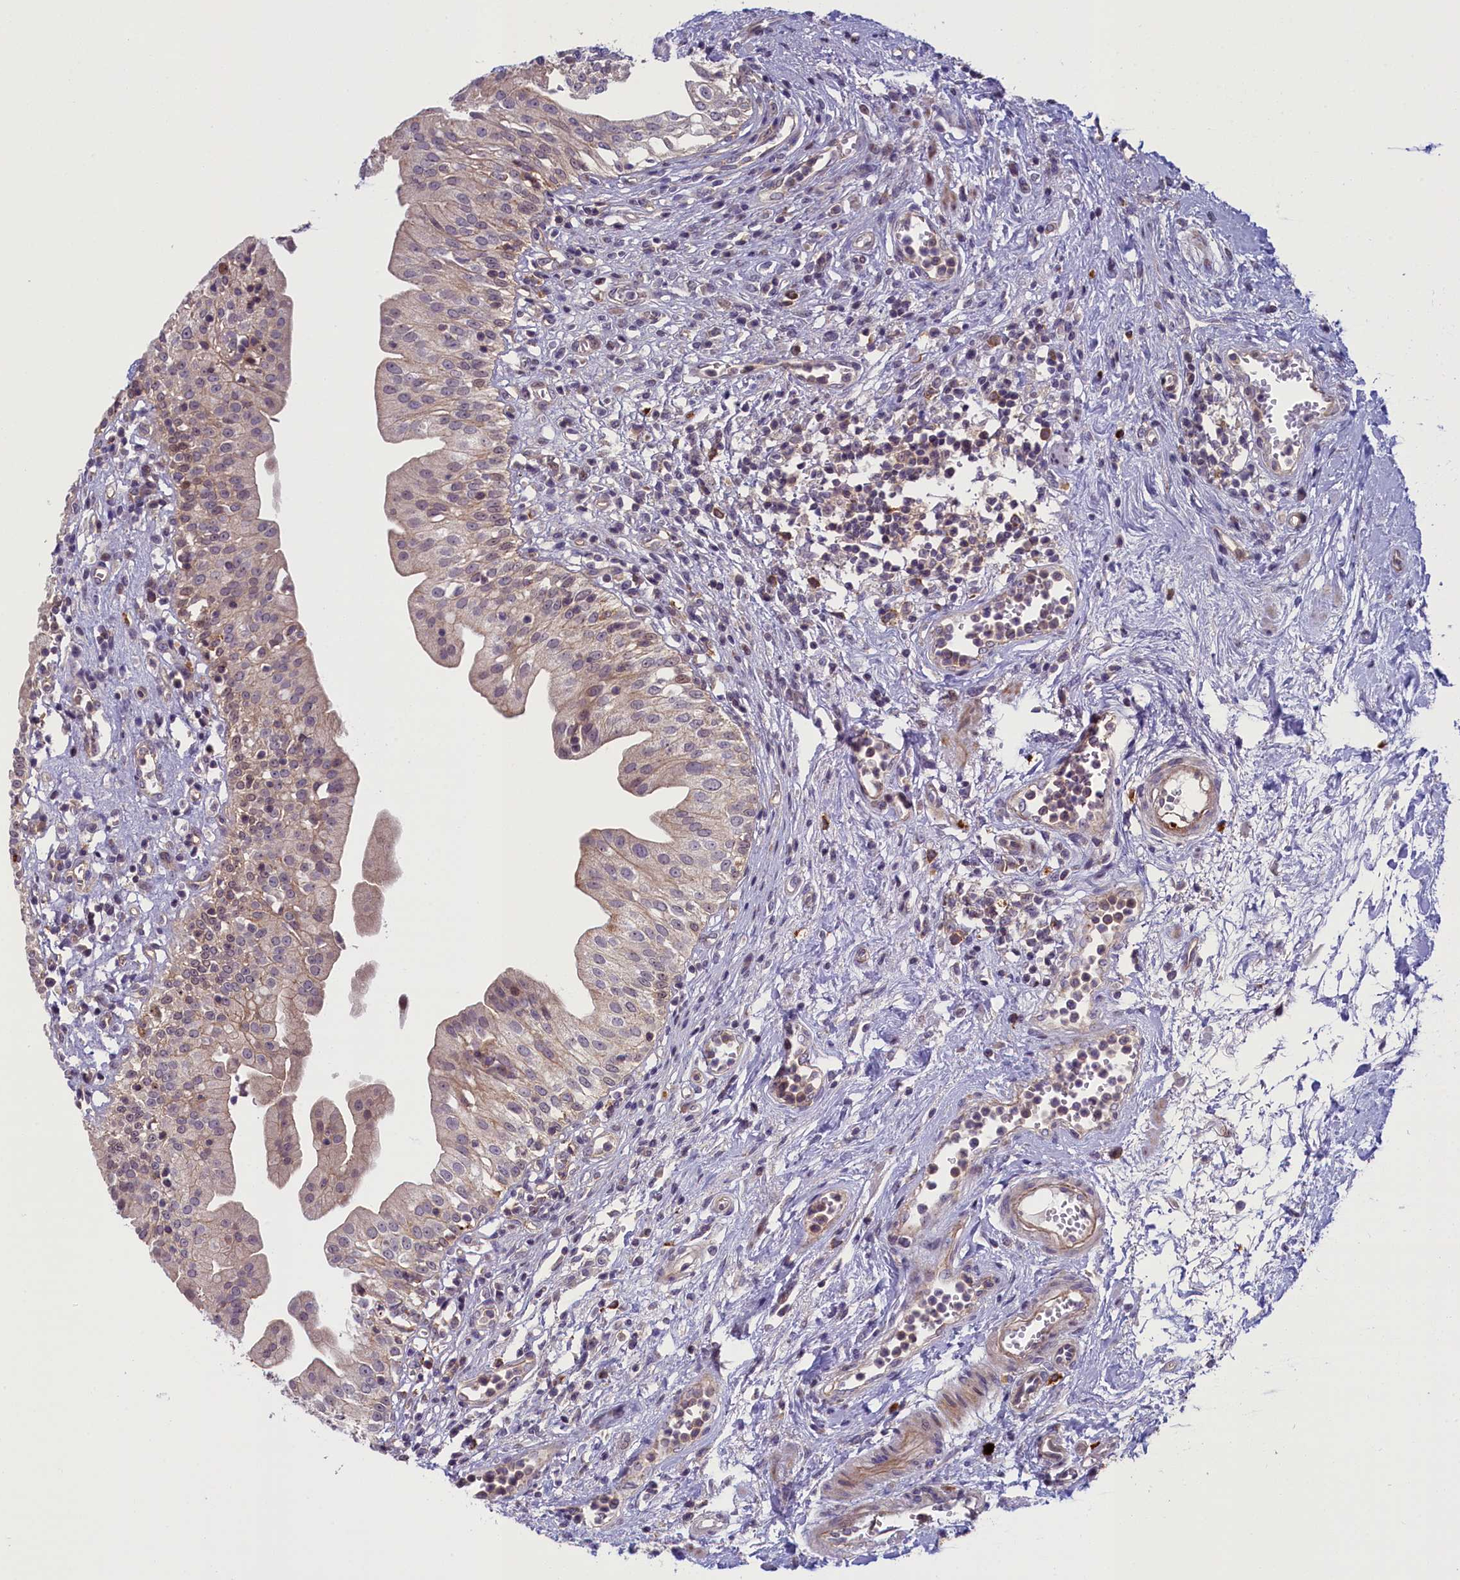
{"staining": {"intensity": "moderate", "quantity": "25%-75%", "location": "cytoplasmic/membranous,nuclear"}, "tissue": "urinary bladder", "cell_type": "Urothelial cells", "image_type": "normal", "snomed": [{"axis": "morphology", "description": "Normal tissue, NOS"}, {"axis": "morphology", "description": "Inflammation, NOS"}, {"axis": "topography", "description": "Urinary bladder"}], "caption": "IHC of unremarkable urinary bladder shows medium levels of moderate cytoplasmic/membranous,nuclear staining in approximately 25%-75% of urothelial cells.", "gene": "CCL23", "patient": {"sex": "male", "age": 63}}